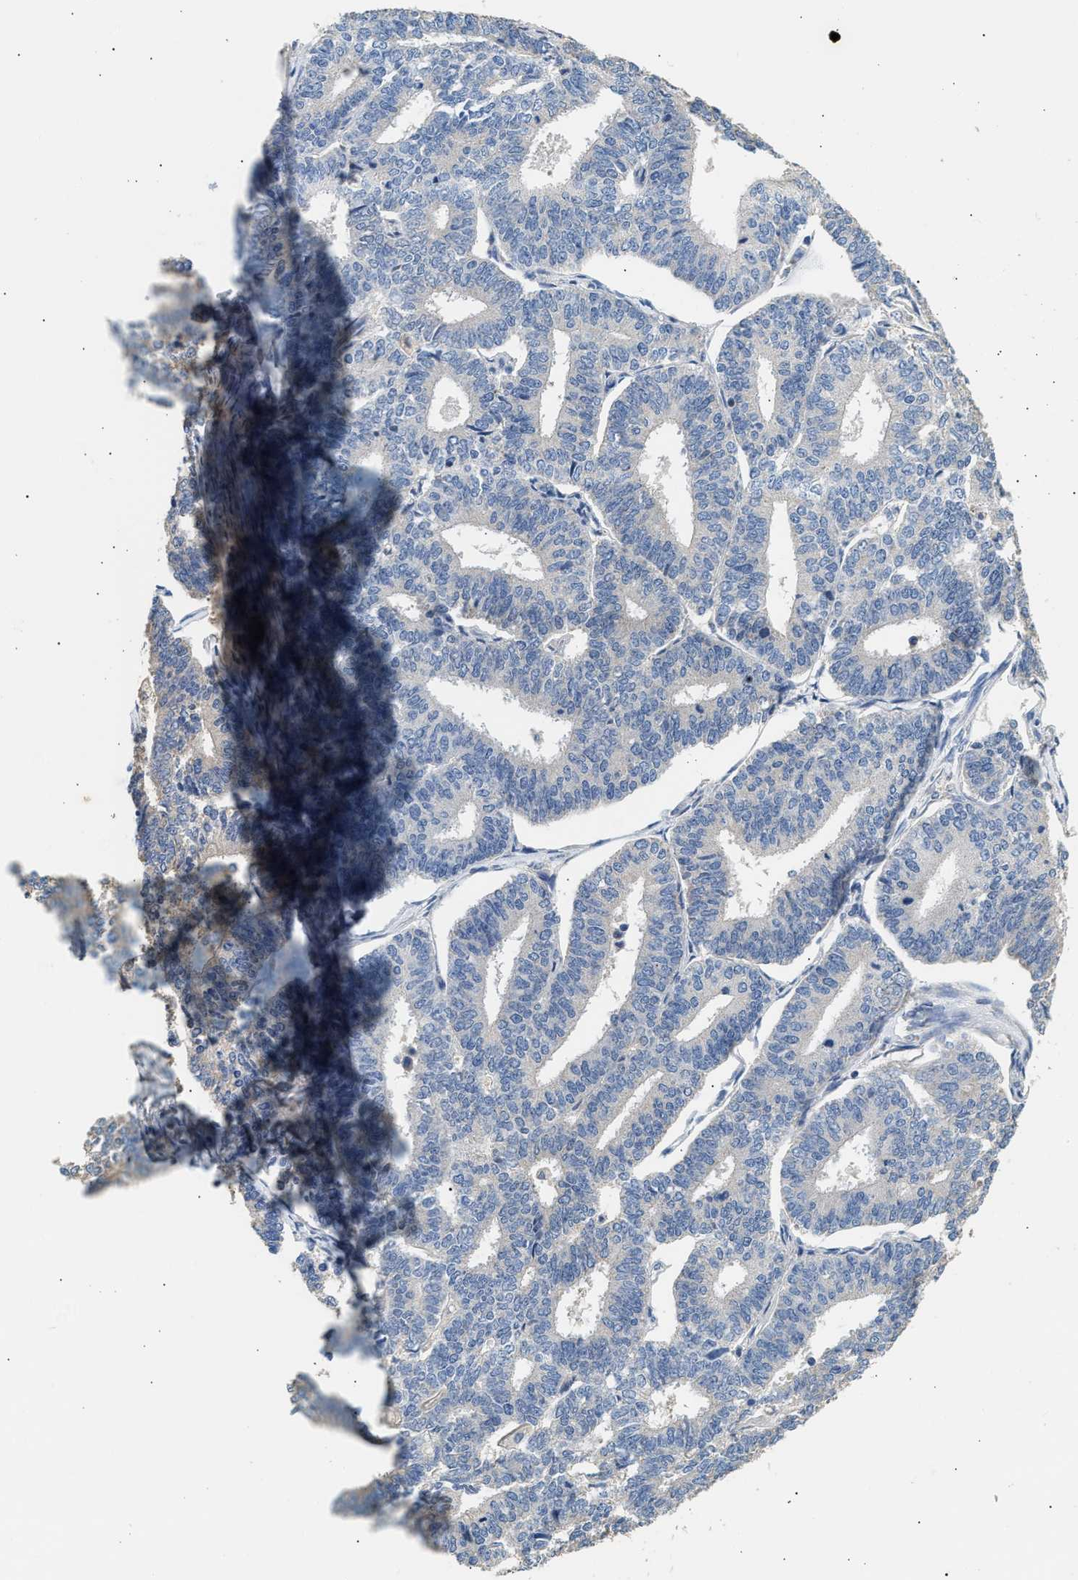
{"staining": {"intensity": "negative", "quantity": "none", "location": "none"}, "tissue": "endometrial cancer", "cell_type": "Tumor cells", "image_type": "cancer", "snomed": [{"axis": "morphology", "description": "Adenocarcinoma, NOS"}, {"axis": "topography", "description": "Endometrium"}], "caption": "Tumor cells show no significant protein positivity in endometrial cancer (adenocarcinoma).", "gene": "WDR31", "patient": {"sex": "female", "age": 70}}